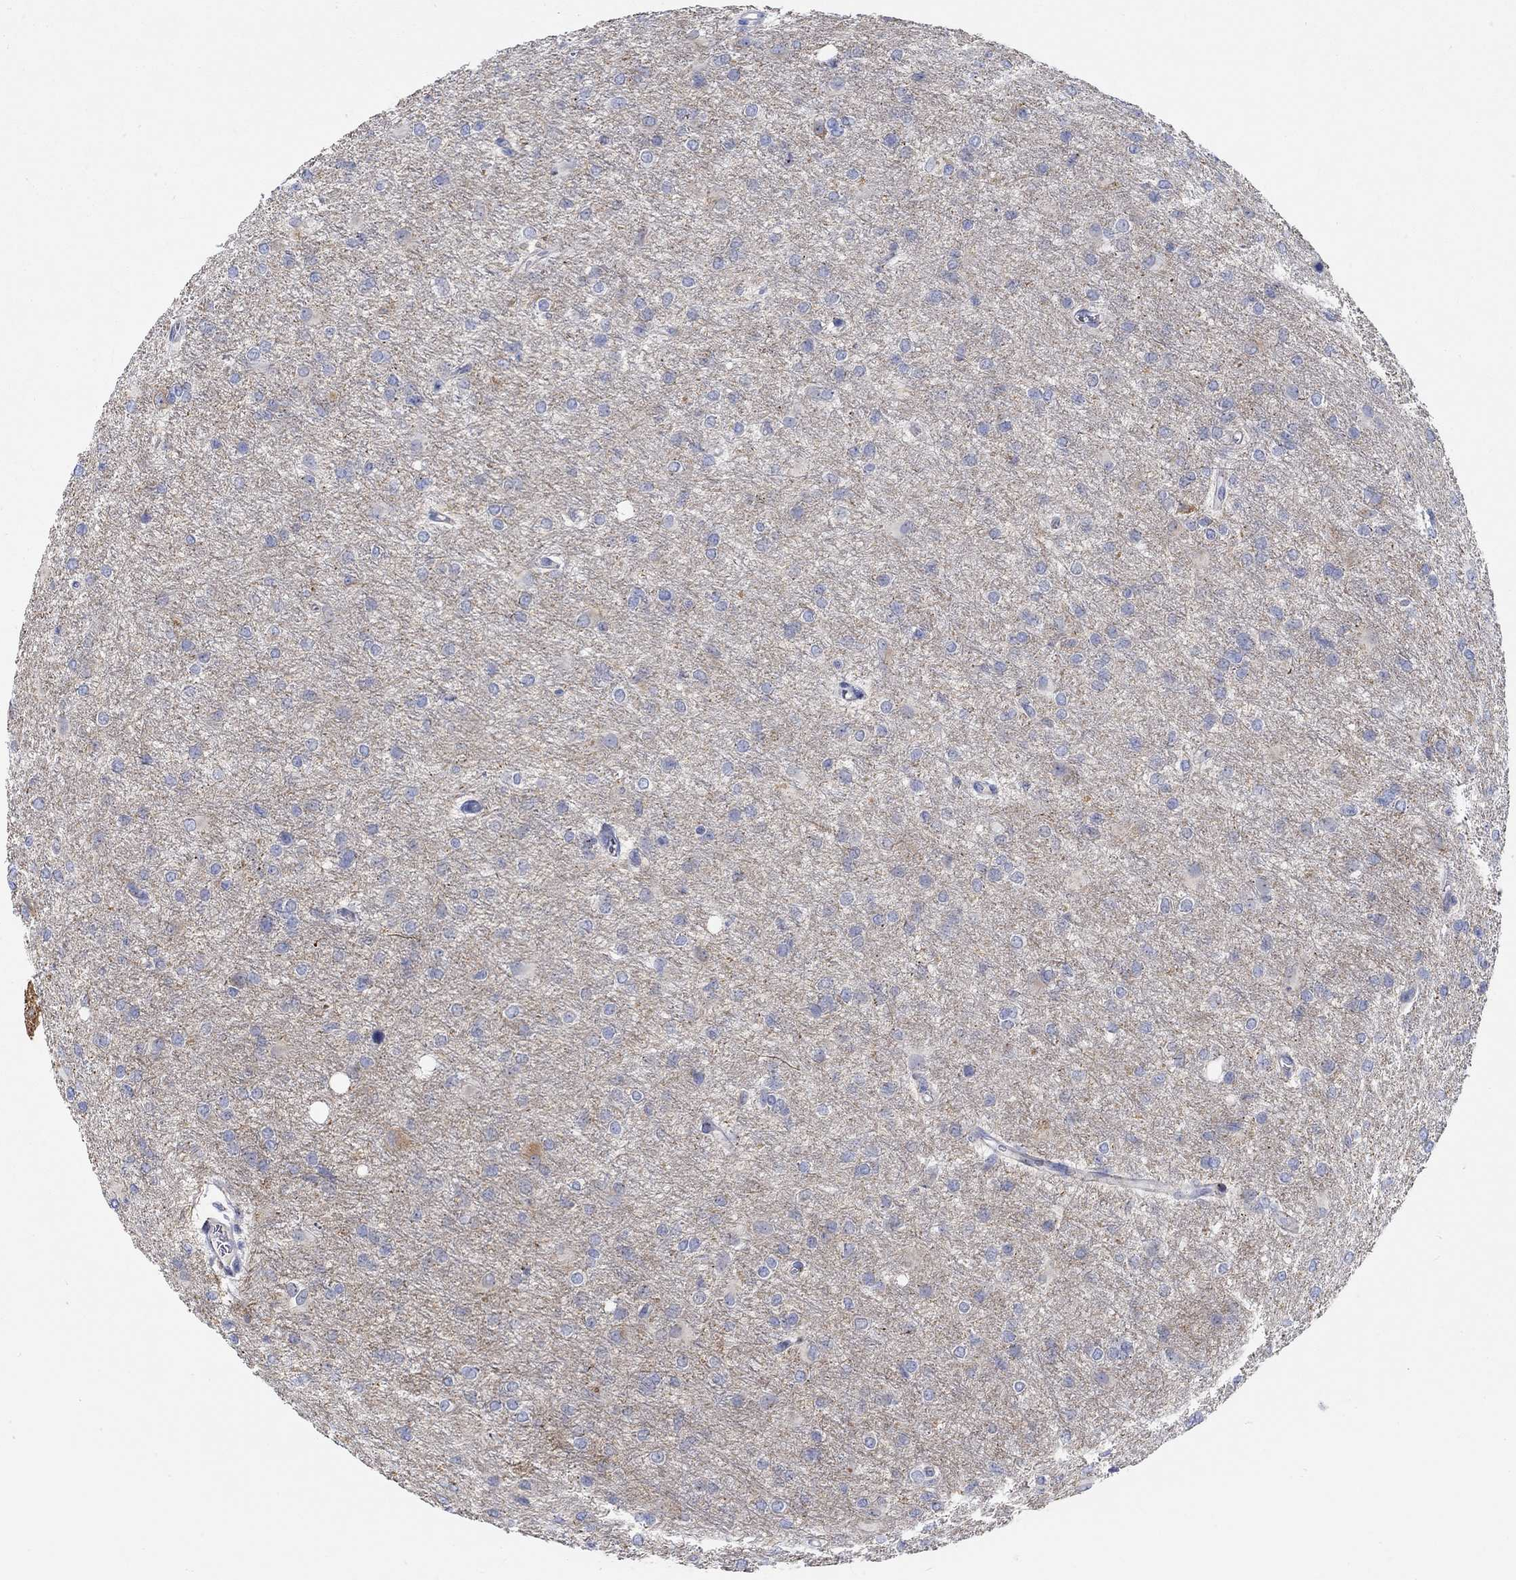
{"staining": {"intensity": "negative", "quantity": "none", "location": "none"}, "tissue": "glioma", "cell_type": "Tumor cells", "image_type": "cancer", "snomed": [{"axis": "morphology", "description": "Glioma, malignant, High grade"}, {"axis": "topography", "description": "Brain"}], "caption": "IHC of glioma exhibits no staining in tumor cells.", "gene": "NAV3", "patient": {"sex": "male", "age": 68}}